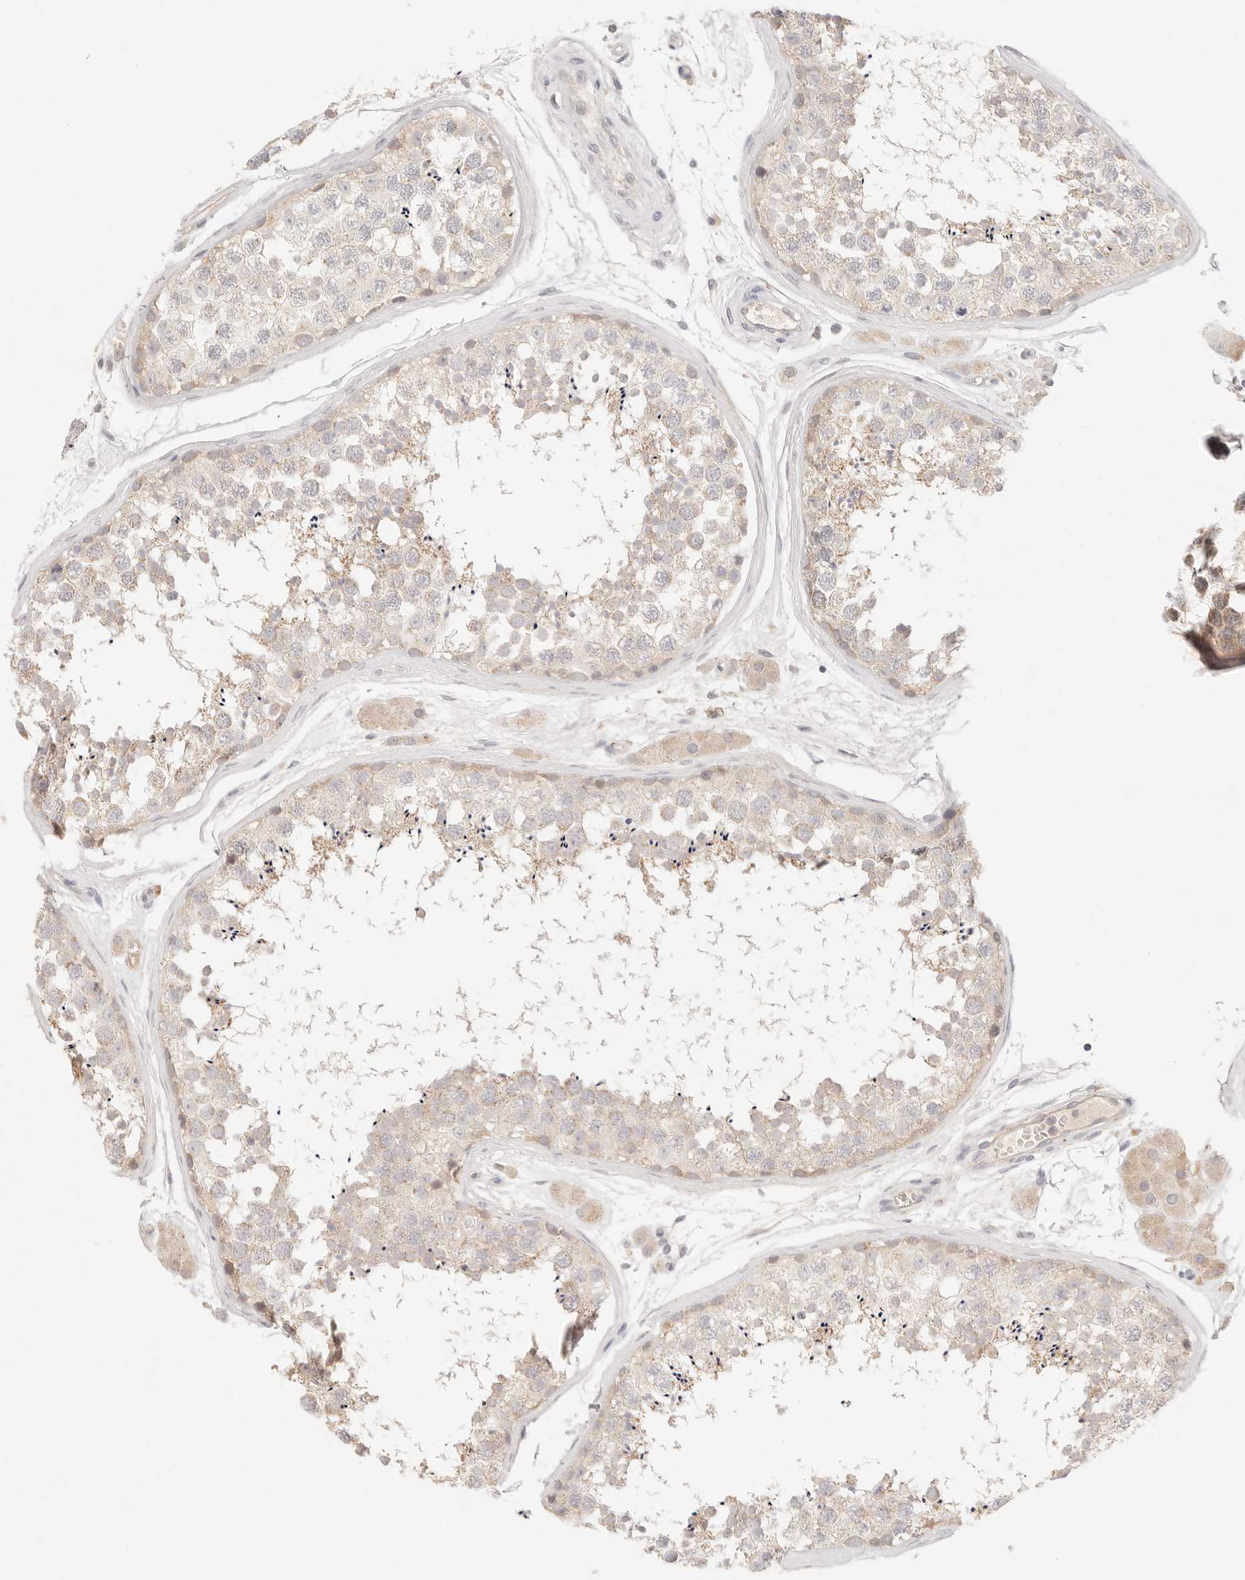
{"staining": {"intensity": "weak", "quantity": "<25%", "location": "cytoplasmic/membranous"}, "tissue": "testis", "cell_type": "Cells in seminiferous ducts", "image_type": "normal", "snomed": [{"axis": "morphology", "description": "Normal tissue, NOS"}, {"axis": "topography", "description": "Testis"}], "caption": "DAB (3,3'-diaminobenzidine) immunohistochemical staining of benign testis exhibits no significant positivity in cells in seminiferous ducts. (DAB (3,3'-diaminobenzidine) IHC with hematoxylin counter stain).", "gene": "SPHK1", "patient": {"sex": "male", "age": 56}}